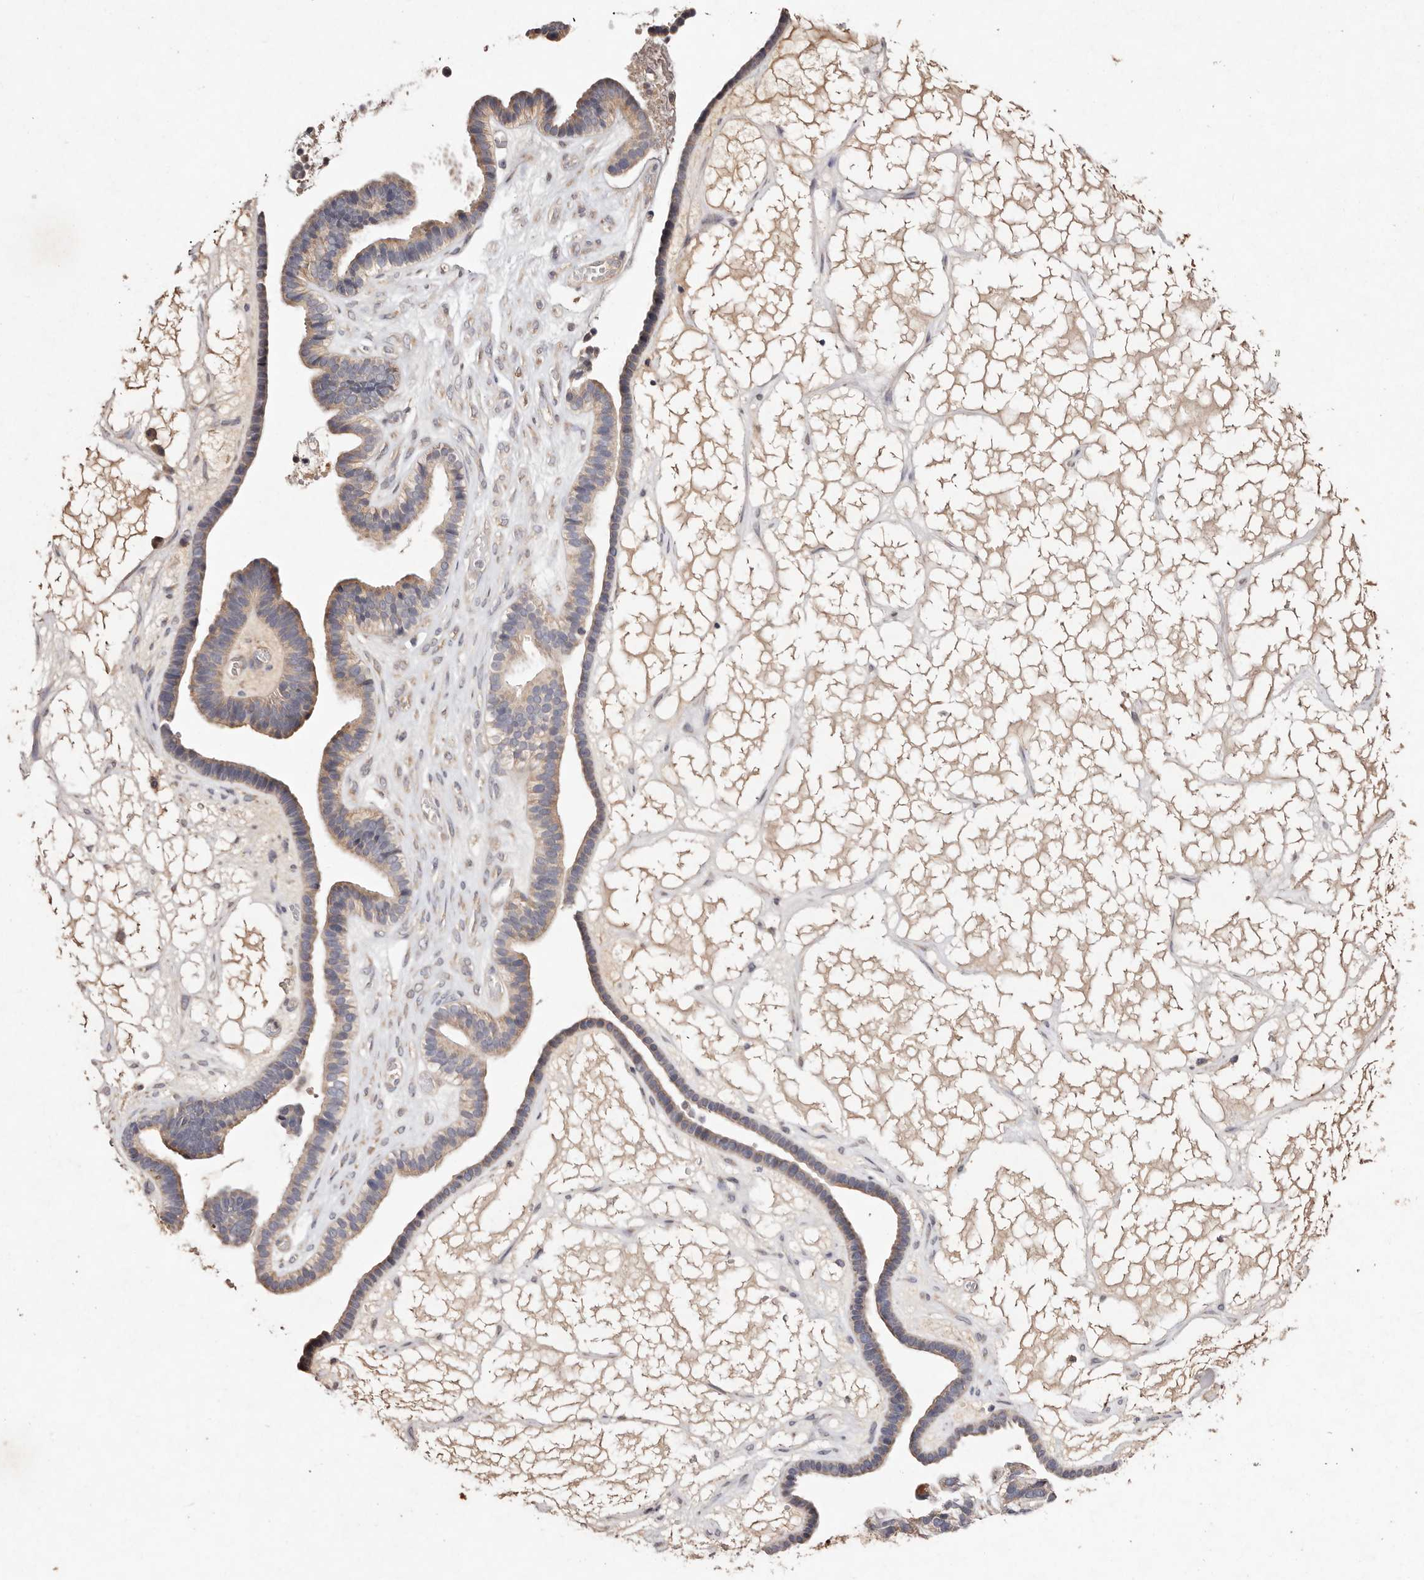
{"staining": {"intensity": "weak", "quantity": ">75%", "location": "cytoplasmic/membranous"}, "tissue": "ovarian cancer", "cell_type": "Tumor cells", "image_type": "cancer", "snomed": [{"axis": "morphology", "description": "Cystadenocarcinoma, serous, NOS"}, {"axis": "topography", "description": "Ovary"}], "caption": "Protein staining by IHC displays weak cytoplasmic/membranous expression in approximately >75% of tumor cells in serous cystadenocarcinoma (ovarian).", "gene": "TSC2", "patient": {"sex": "female", "age": 56}}